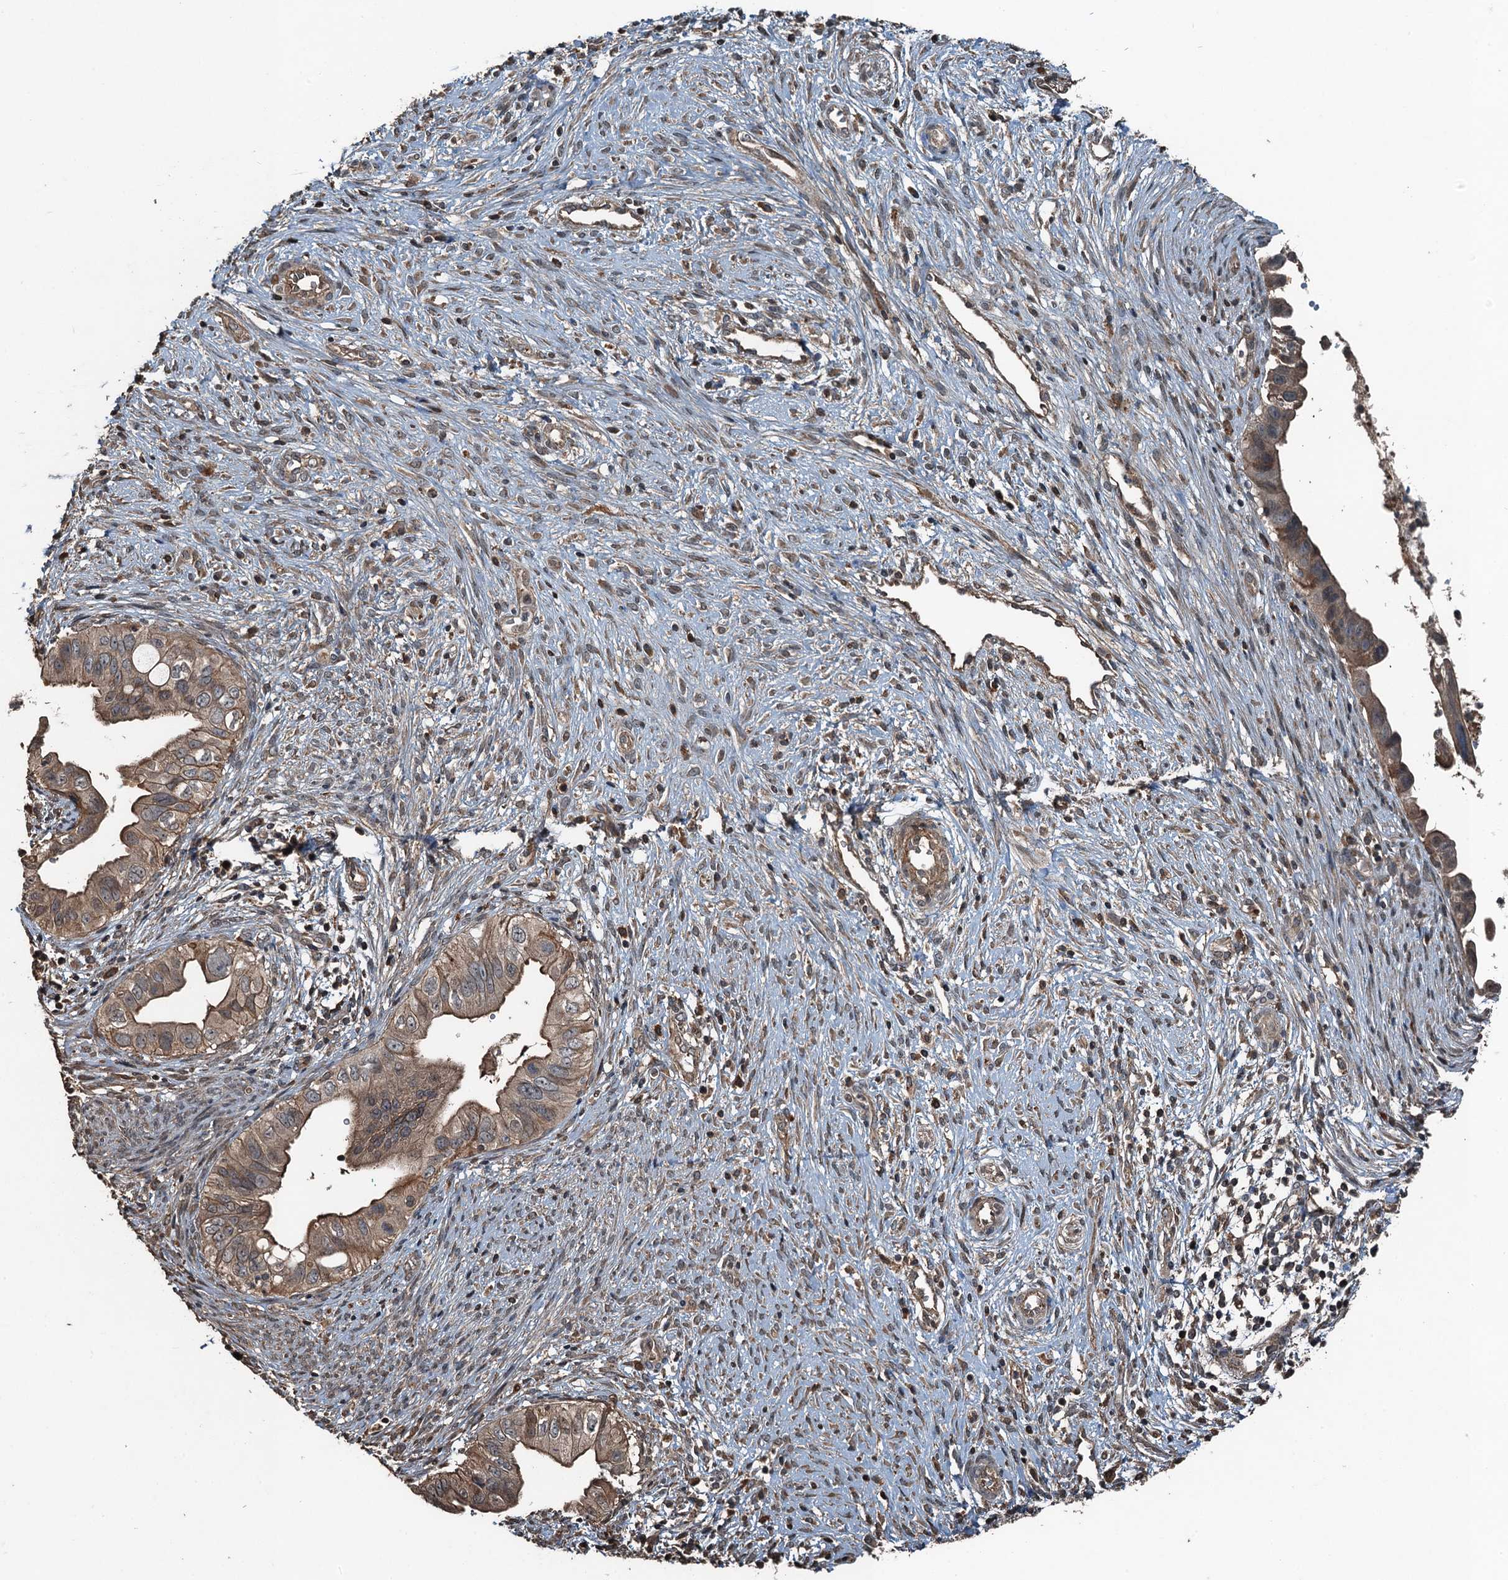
{"staining": {"intensity": "moderate", "quantity": ">75%", "location": "cytoplasmic/membranous"}, "tissue": "cervical cancer", "cell_type": "Tumor cells", "image_type": "cancer", "snomed": [{"axis": "morphology", "description": "Adenocarcinoma, NOS"}, {"axis": "topography", "description": "Cervix"}], "caption": "Moderate cytoplasmic/membranous positivity for a protein is seen in approximately >75% of tumor cells of adenocarcinoma (cervical) using IHC.", "gene": "TCTN1", "patient": {"sex": "female", "age": 42}}